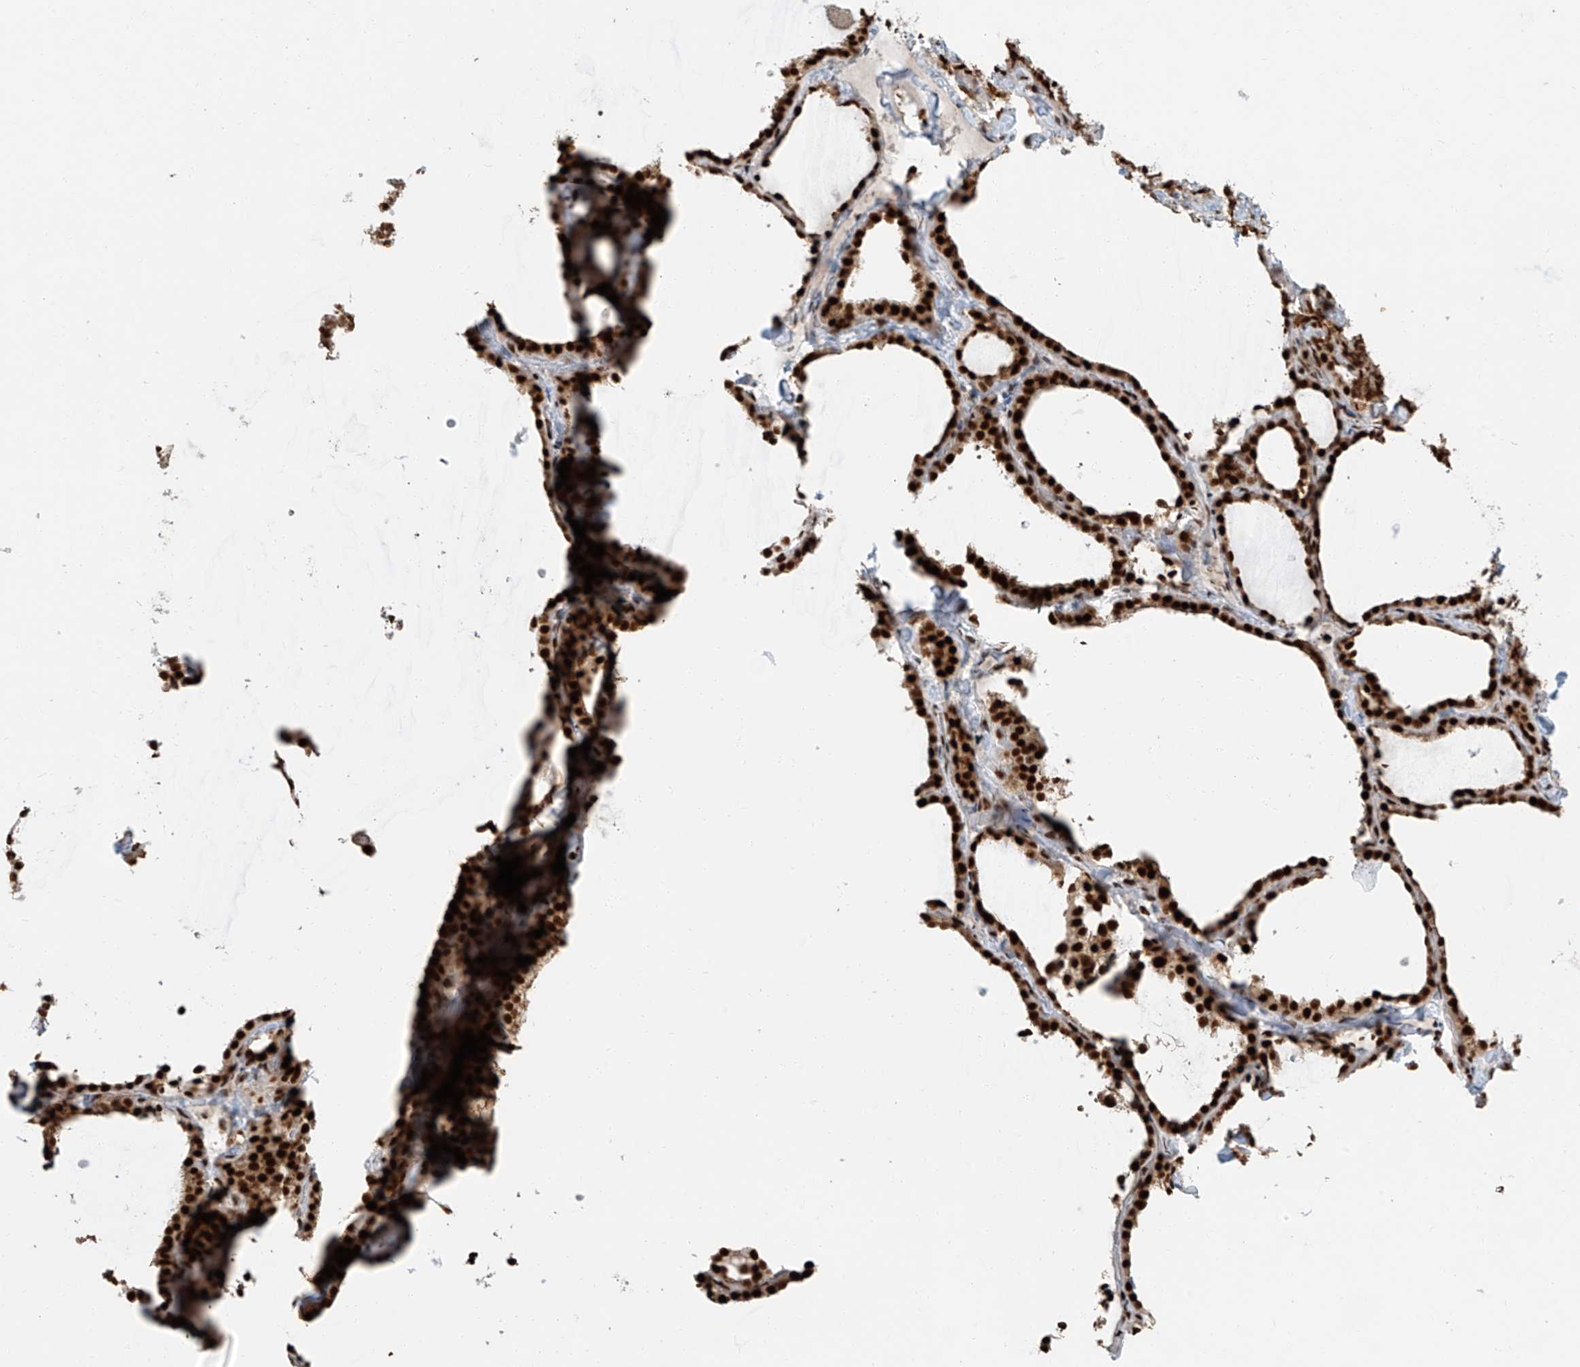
{"staining": {"intensity": "strong", "quantity": ">75%", "location": "nuclear"}, "tissue": "thyroid gland", "cell_type": "Glandular cells", "image_type": "normal", "snomed": [{"axis": "morphology", "description": "Normal tissue, NOS"}, {"axis": "topography", "description": "Thyroid gland"}], "caption": "Protein staining of benign thyroid gland demonstrates strong nuclear expression in about >75% of glandular cells.", "gene": "FAM193B", "patient": {"sex": "female", "age": 22}}